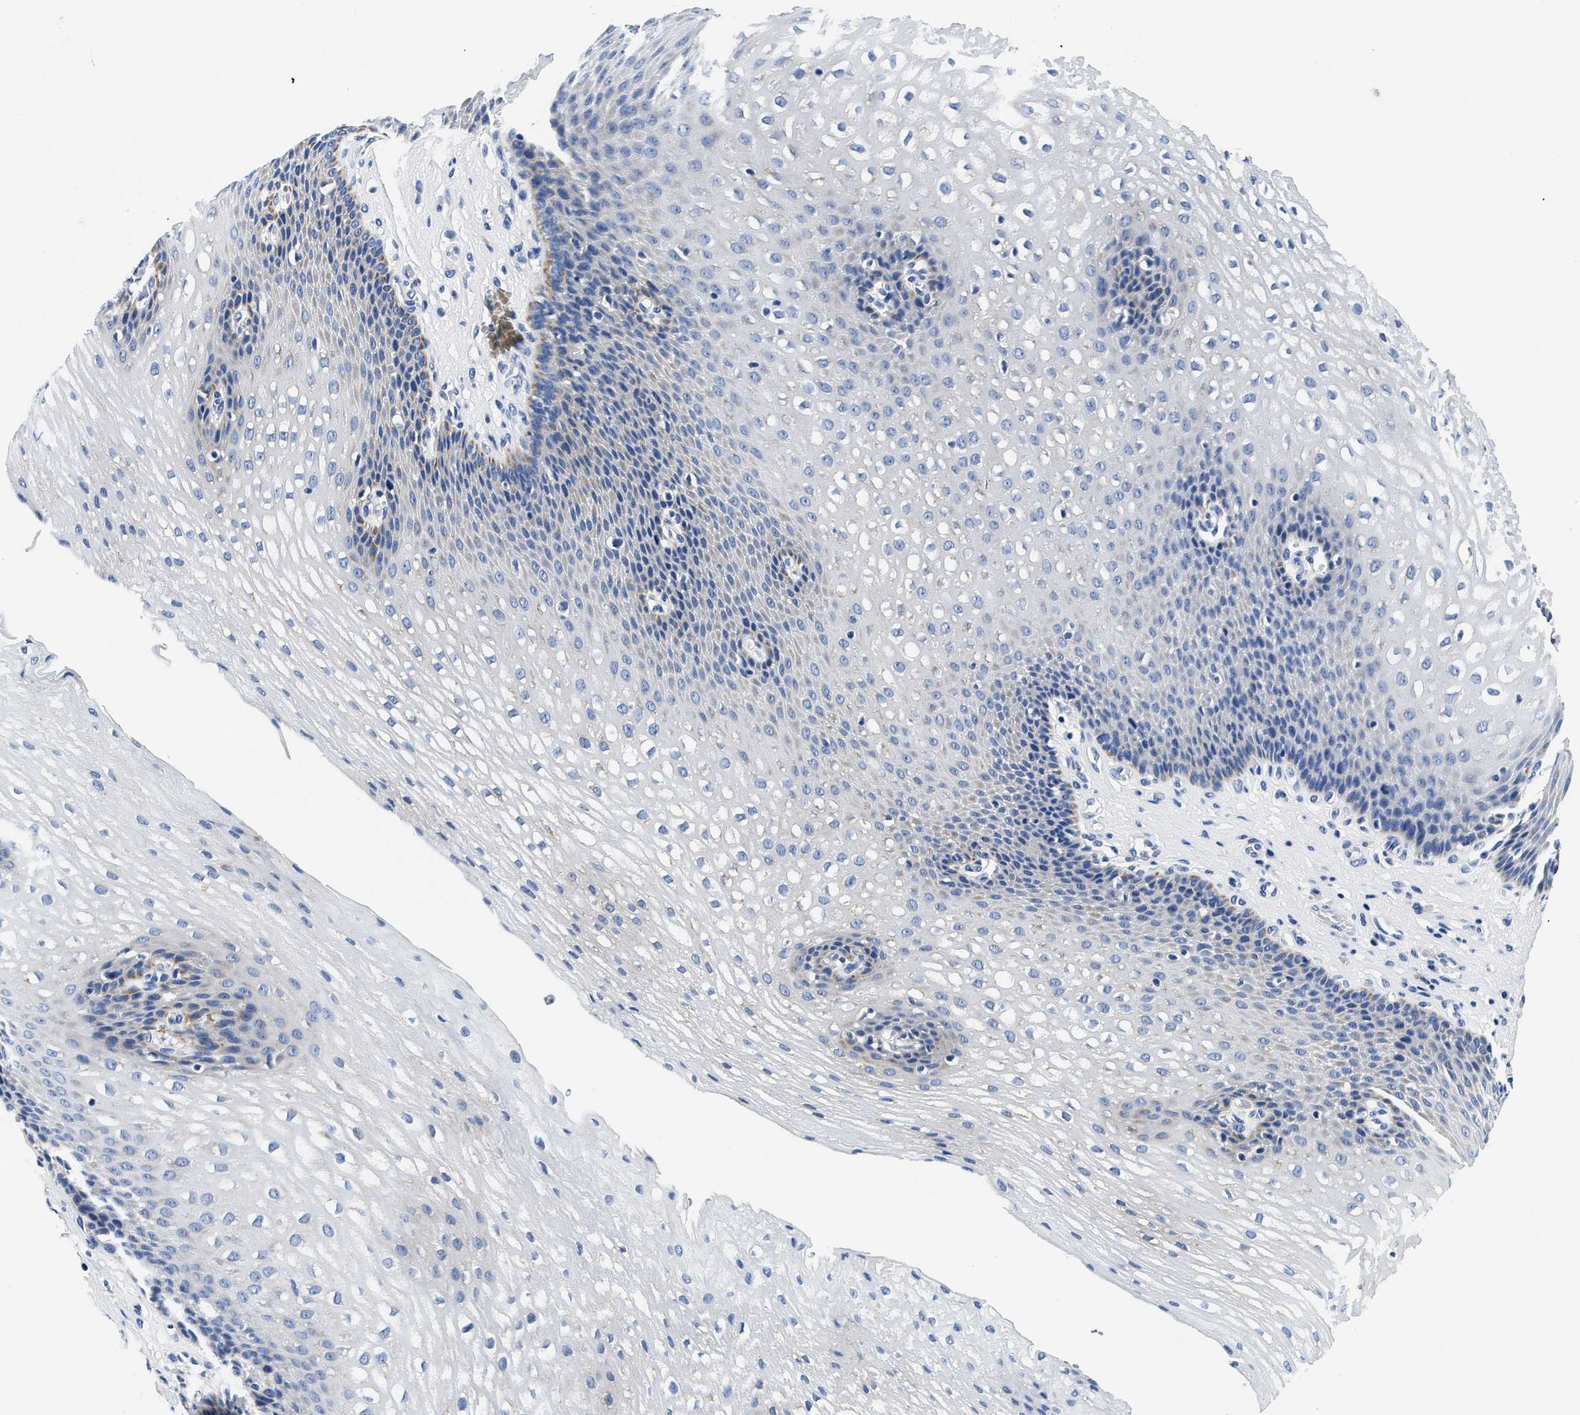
{"staining": {"intensity": "negative", "quantity": "none", "location": "none"}, "tissue": "esophagus", "cell_type": "Squamous epithelial cells", "image_type": "normal", "snomed": [{"axis": "morphology", "description": "Normal tissue, NOS"}, {"axis": "topography", "description": "Esophagus"}], "caption": "High magnification brightfield microscopy of normal esophagus stained with DAB (3,3'-diaminobenzidine) (brown) and counterstained with hematoxylin (blue): squamous epithelial cells show no significant positivity. (Immunohistochemistry (ihc), brightfield microscopy, high magnification).", "gene": "MEA1", "patient": {"sex": "male", "age": 48}}